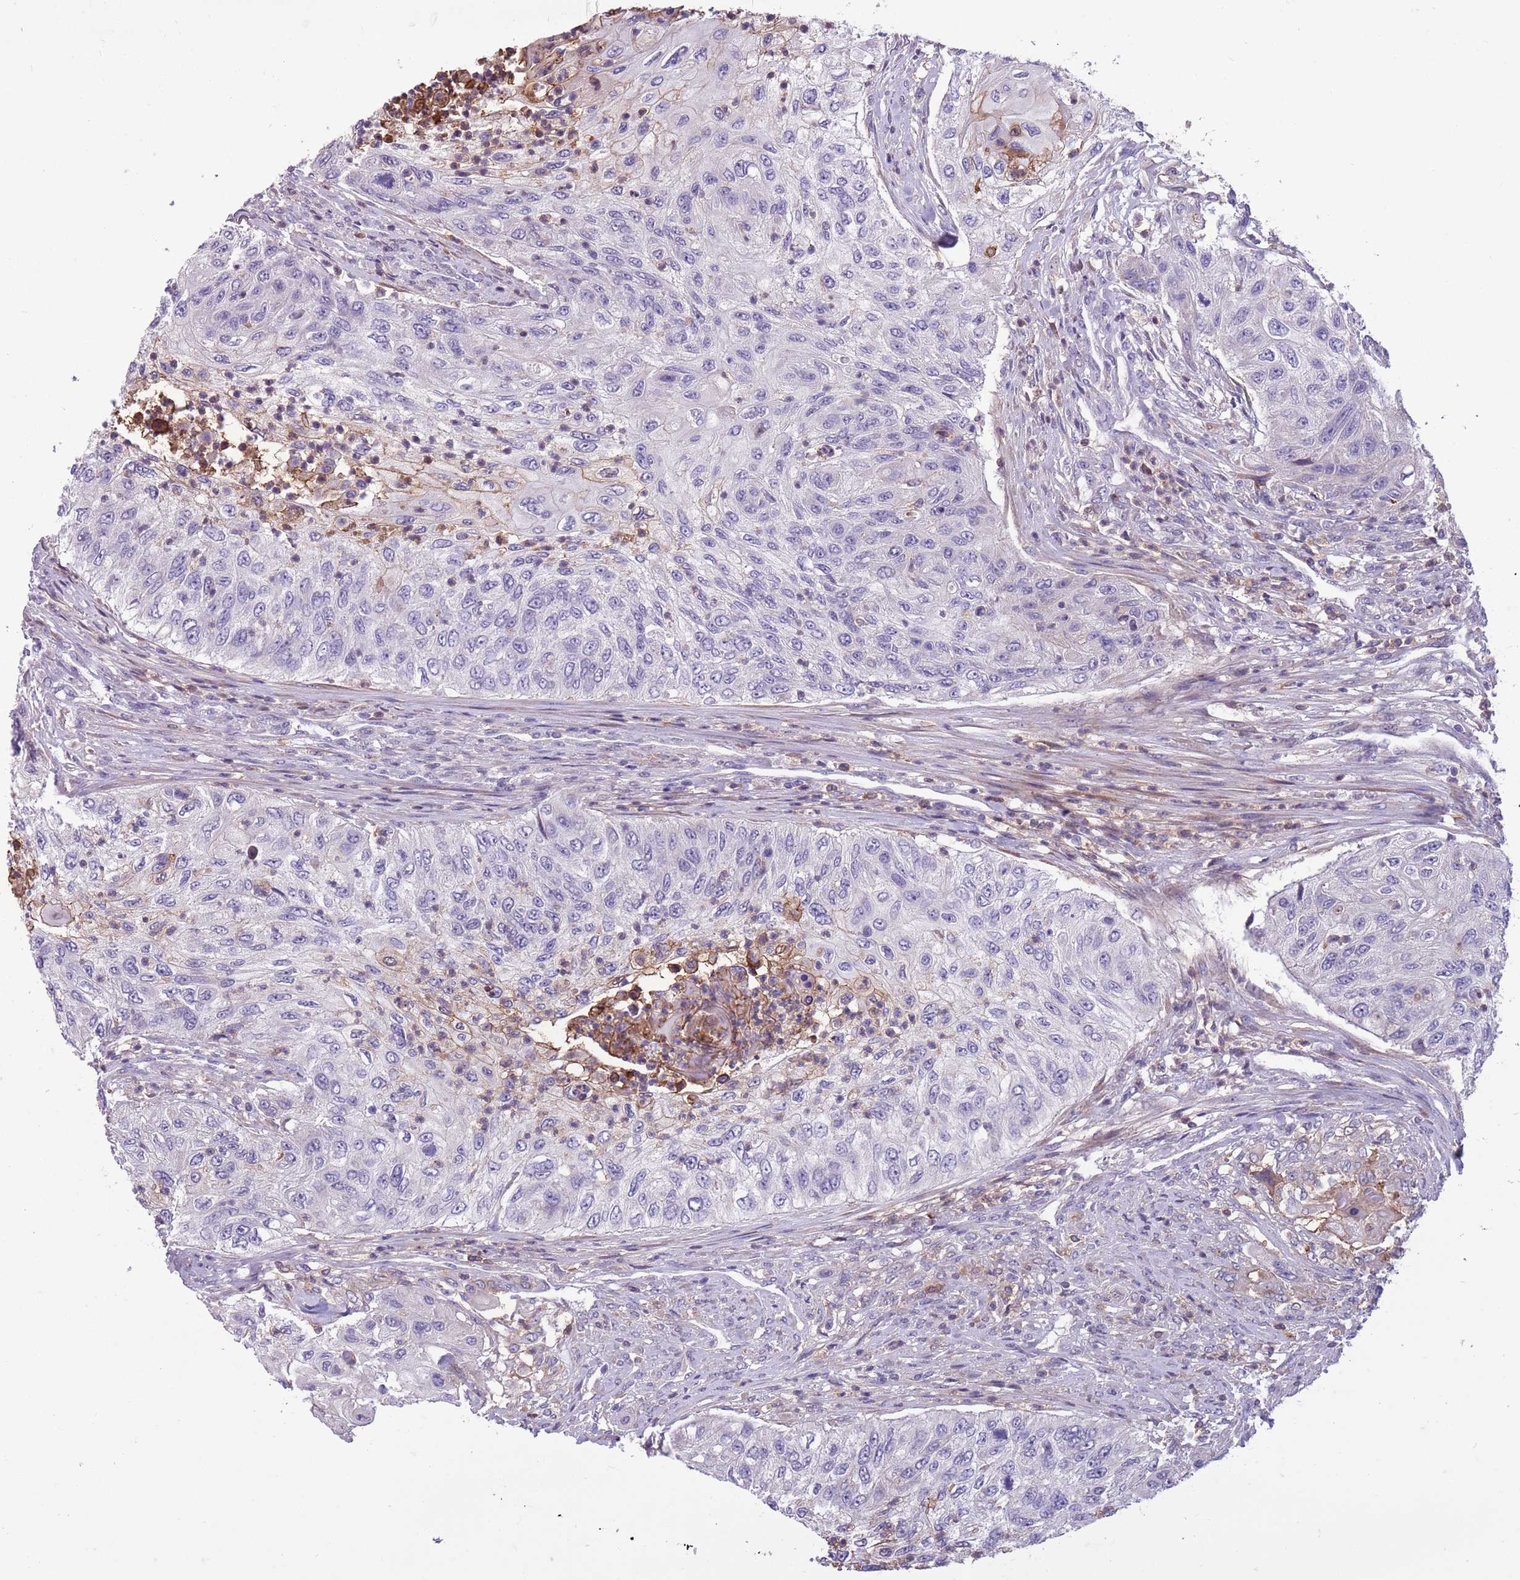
{"staining": {"intensity": "weak", "quantity": "<25%", "location": "cytoplasmic/membranous"}, "tissue": "urothelial cancer", "cell_type": "Tumor cells", "image_type": "cancer", "snomed": [{"axis": "morphology", "description": "Urothelial carcinoma, High grade"}, {"axis": "topography", "description": "Urinary bladder"}], "caption": "Human urothelial cancer stained for a protein using IHC demonstrates no positivity in tumor cells.", "gene": "JAML", "patient": {"sex": "female", "age": 60}}